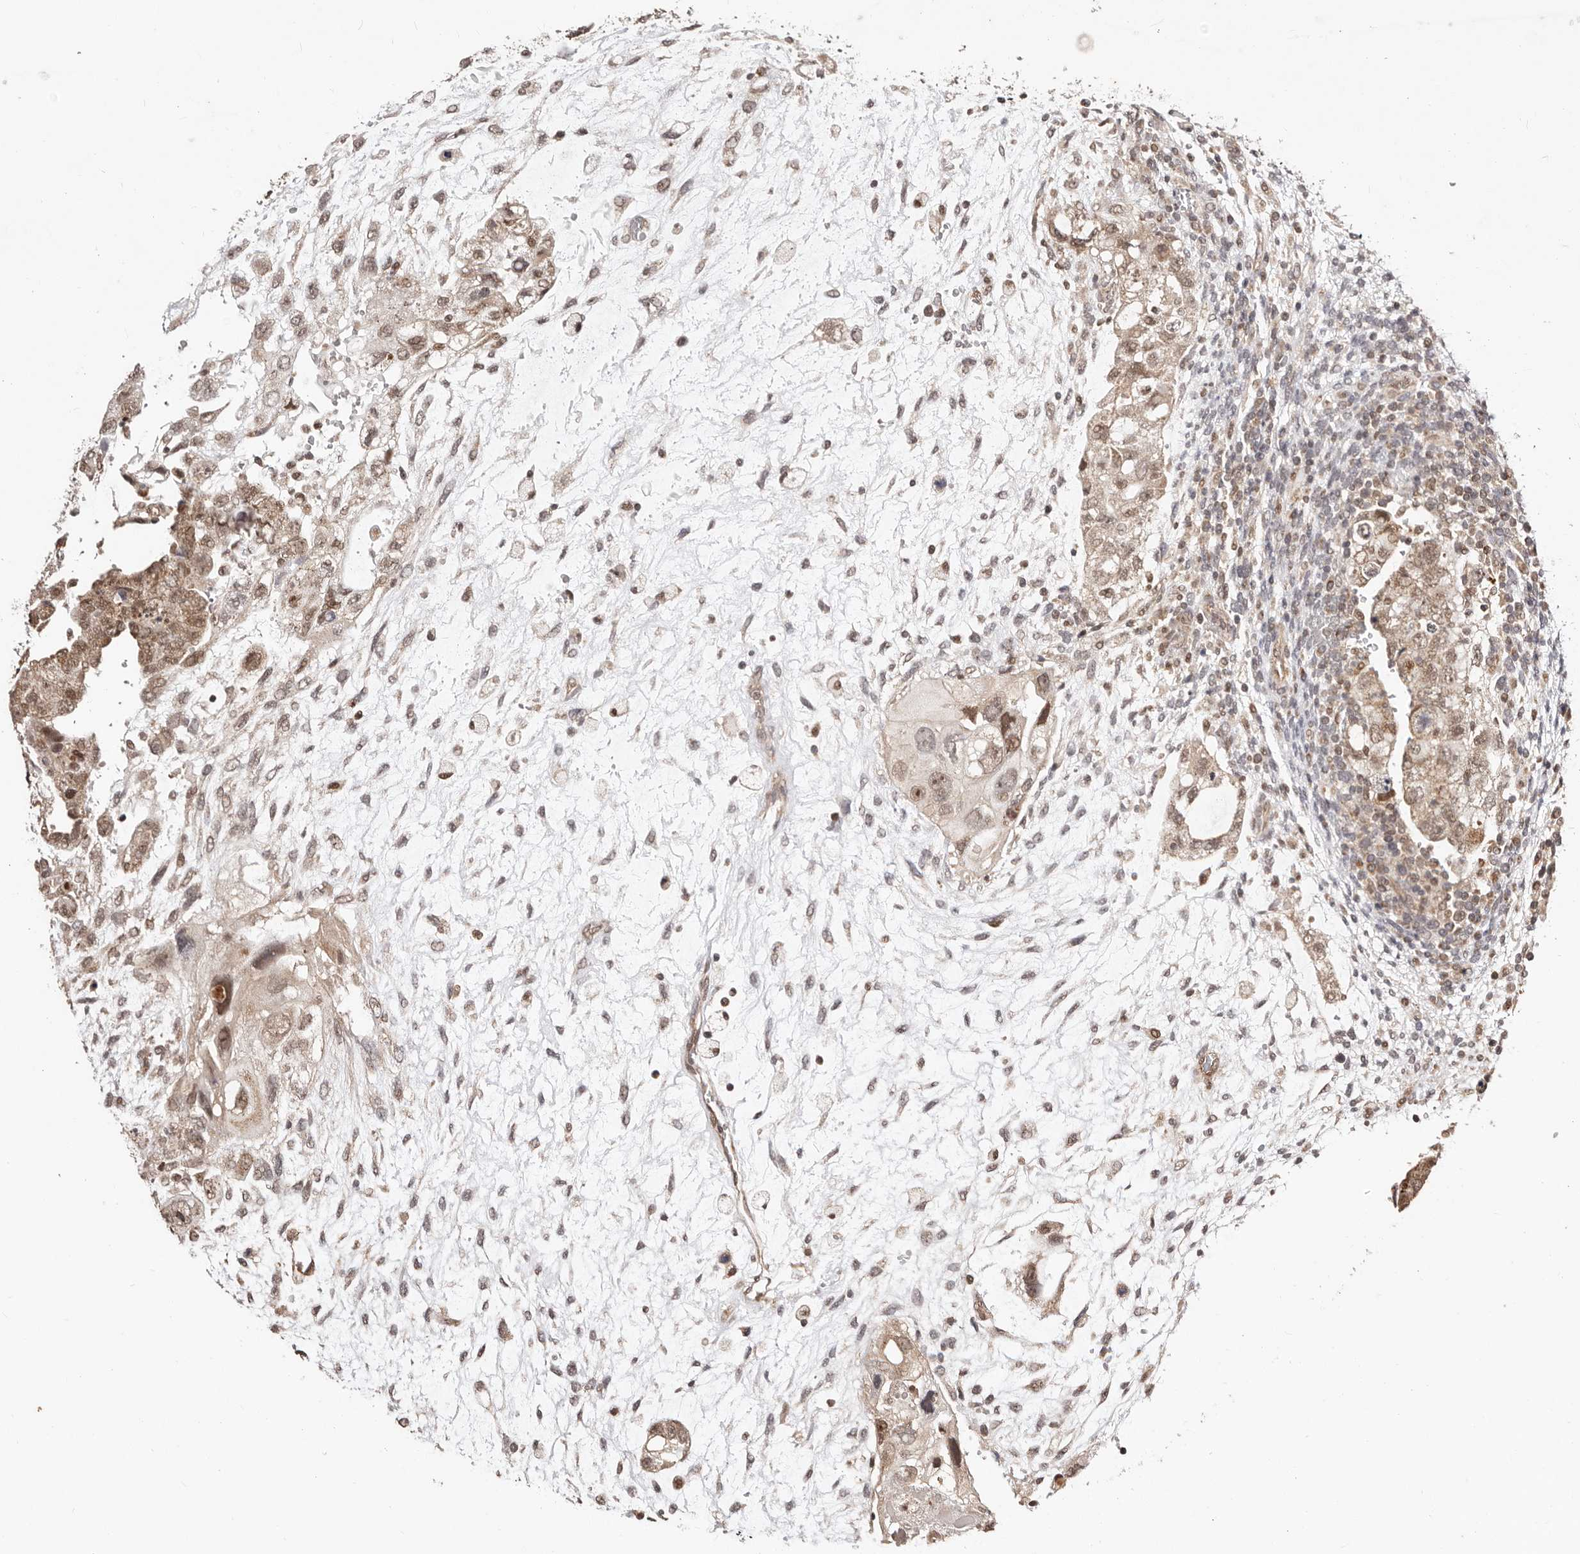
{"staining": {"intensity": "weak", "quantity": ">75%", "location": "cytoplasmic/membranous,nuclear"}, "tissue": "testis cancer", "cell_type": "Tumor cells", "image_type": "cancer", "snomed": [{"axis": "morphology", "description": "Carcinoma, Embryonal, NOS"}, {"axis": "topography", "description": "Testis"}], "caption": "The image demonstrates a brown stain indicating the presence of a protein in the cytoplasmic/membranous and nuclear of tumor cells in embryonal carcinoma (testis). The staining was performed using DAB, with brown indicating positive protein expression. Nuclei are stained blue with hematoxylin.", "gene": "CTNNBL1", "patient": {"sex": "male", "age": 36}}